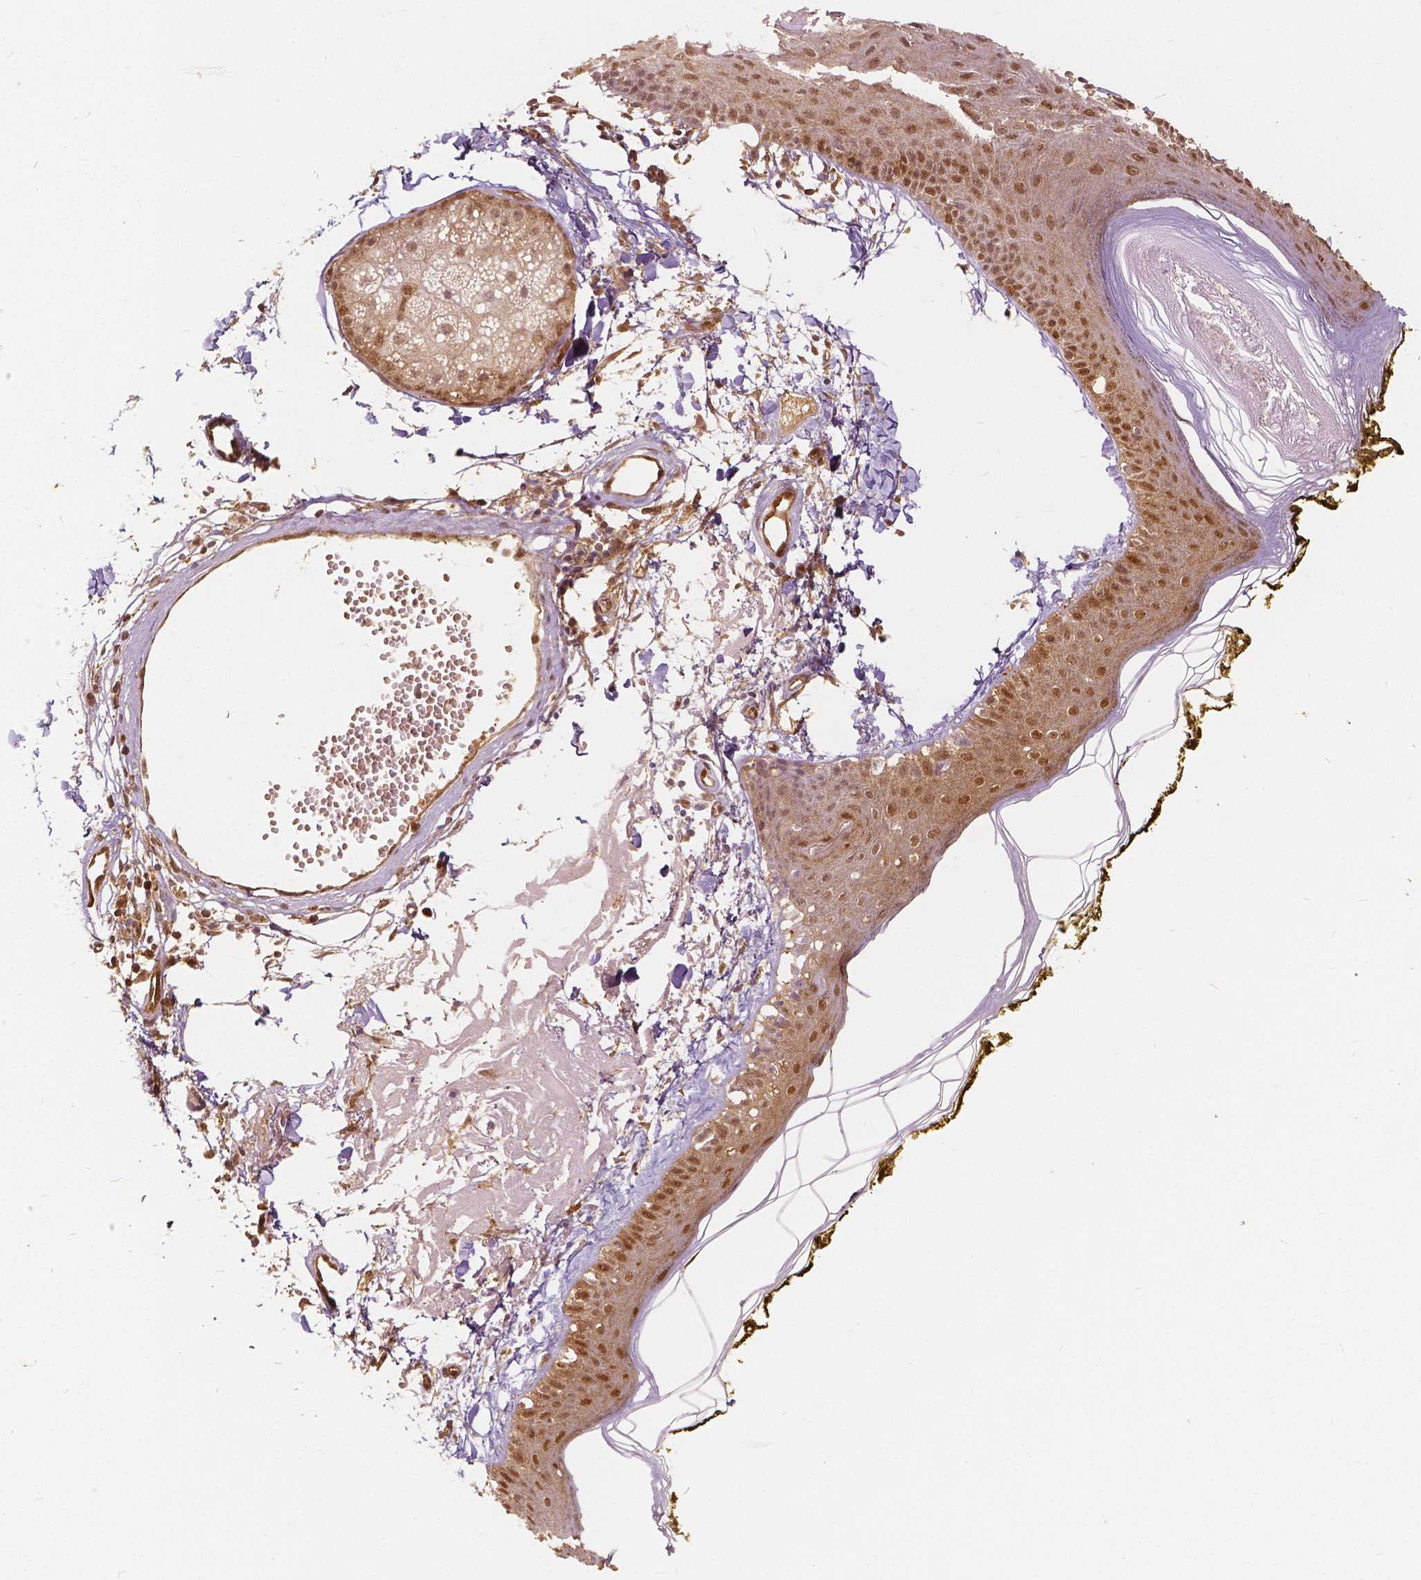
{"staining": {"intensity": "moderate", "quantity": ">75%", "location": "cytoplasmic/membranous,nuclear"}, "tissue": "skin", "cell_type": "Fibroblasts", "image_type": "normal", "snomed": [{"axis": "morphology", "description": "Normal tissue, NOS"}, {"axis": "topography", "description": "Skin"}], "caption": "This histopathology image exhibits immunohistochemistry staining of benign skin, with medium moderate cytoplasmic/membranous,nuclear staining in about >75% of fibroblasts.", "gene": "NAPRT", "patient": {"sex": "male", "age": 76}}